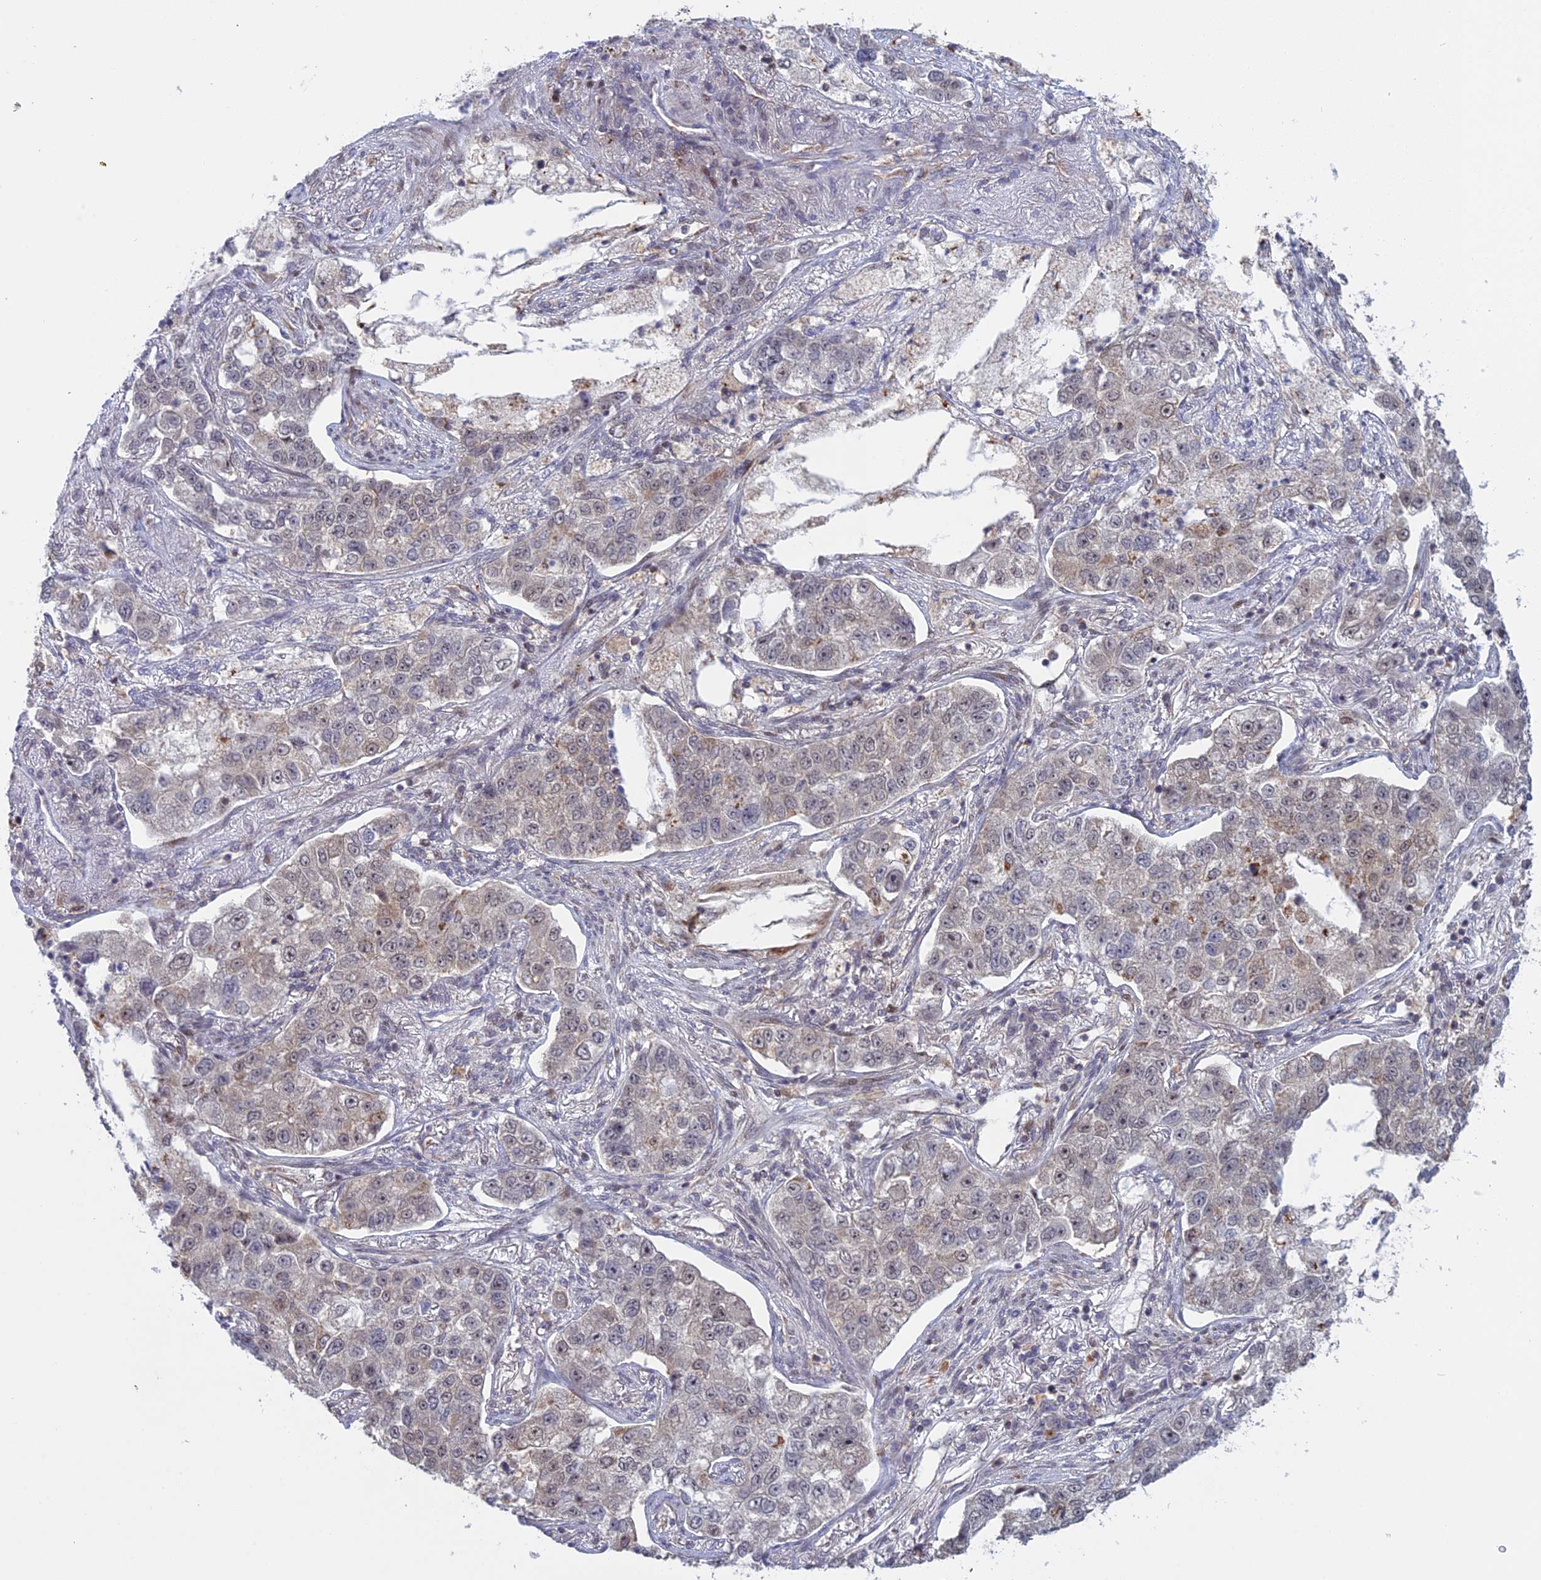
{"staining": {"intensity": "weak", "quantity": "<25%", "location": "cytoplasmic/membranous"}, "tissue": "lung cancer", "cell_type": "Tumor cells", "image_type": "cancer", "snomed": [{"axis": "morphology", "description": "Adenocarcinoma, NOS"}, {"axis": "topography", "description": "Lung"}], "caption": "Tumor cells are negative for protein expression in human lung adenocarcinoma.", "gene": "GSKIP", "patient": {"sex": "male", "age": 49}}